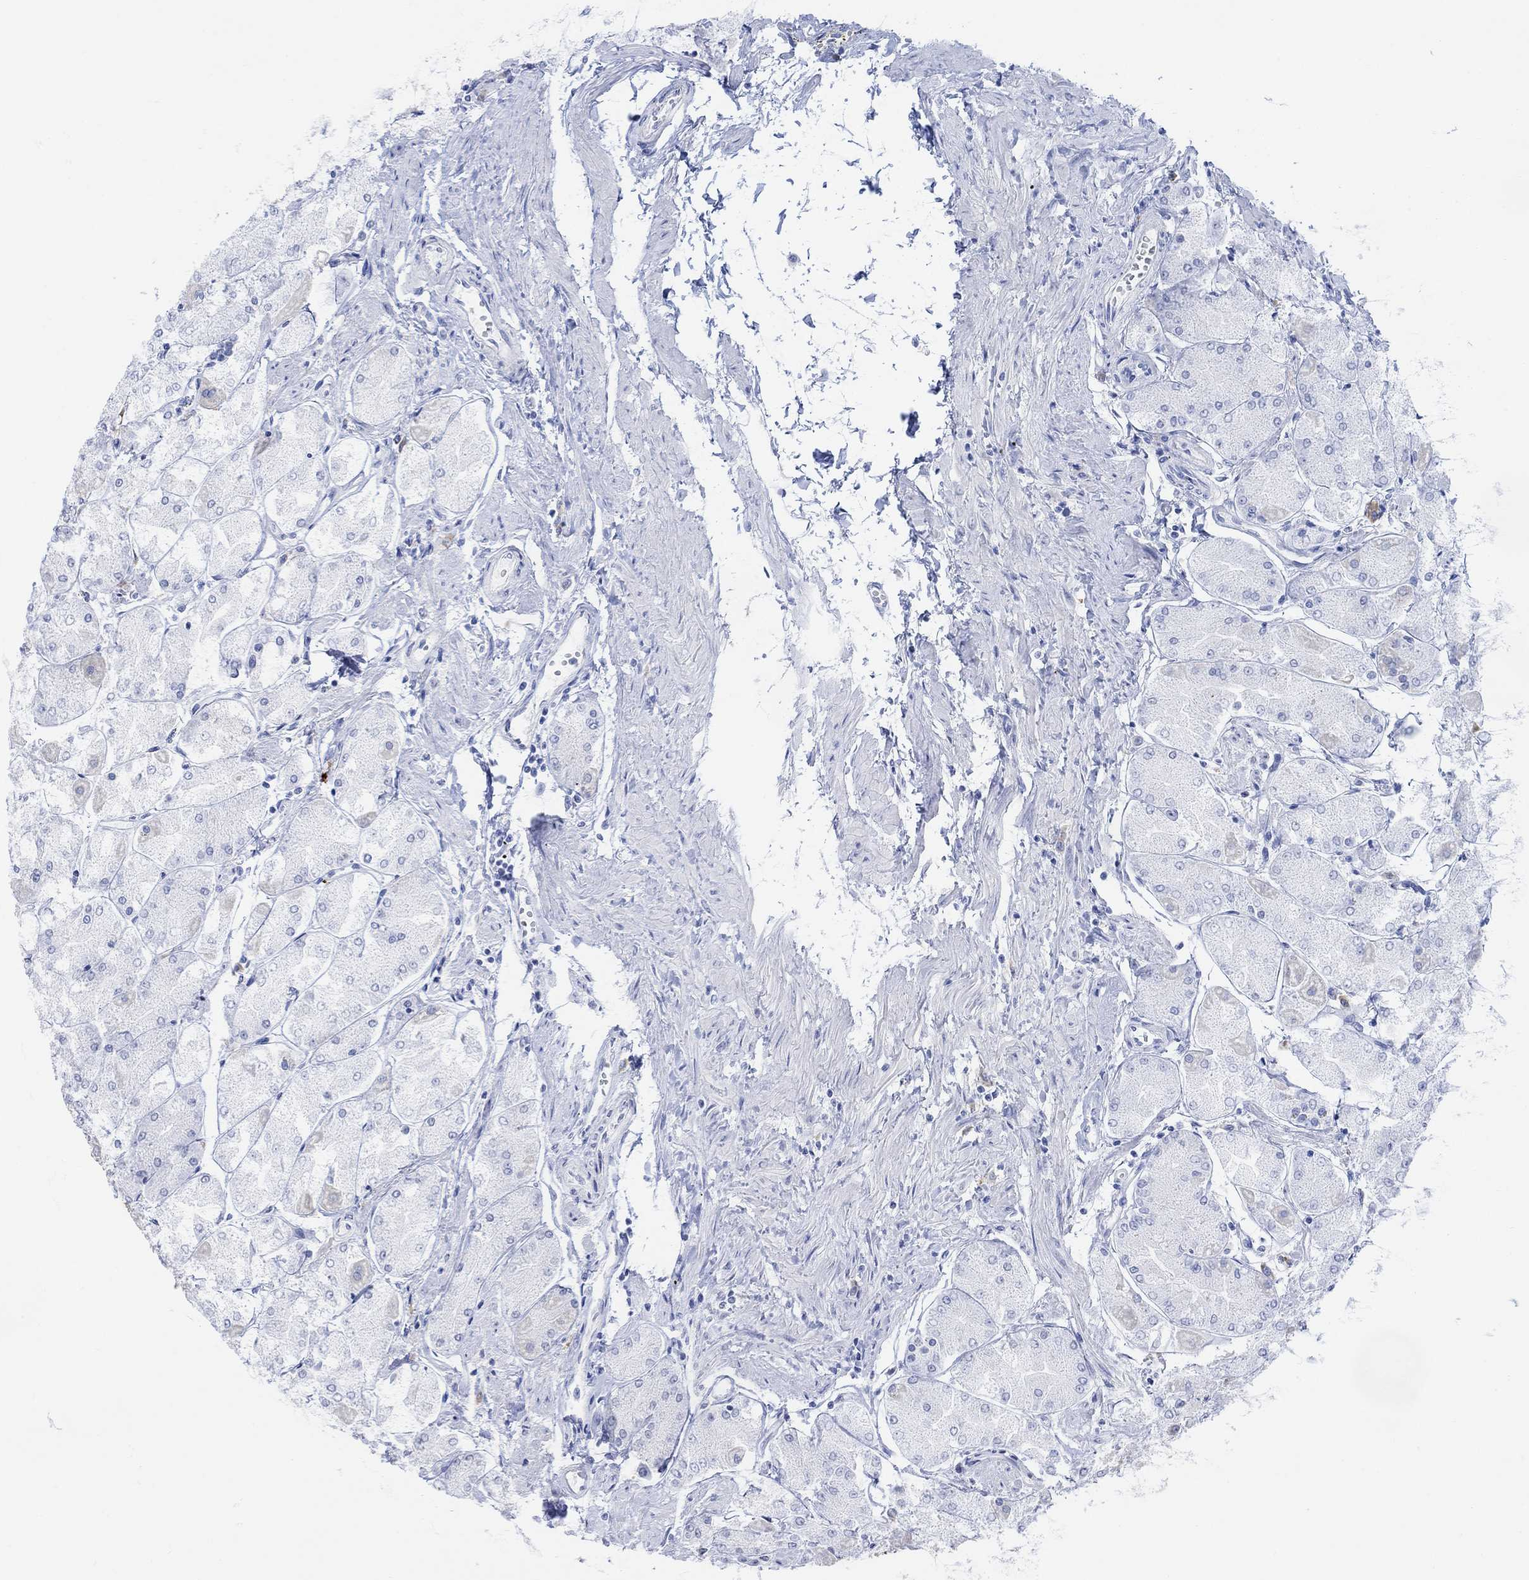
{"staining": {"intensity": "negative", "quantity": "none", "location": "none"}, "tissue": "stomach", "cell_type": "Glandular cells", "image_type": "normal", "snomed": [{"axis": "morphology", "description": "Normal tissue, NOS"}, {"axis": "topography", "description": "Stomach, upper"}], "caption": "IHC of normal human stomach reveals no positivity in glandular cells. (DAB (3,3'-diaminobenzidine) immunohistochemistry (IHC) with hematoxylin counter stain).", "gene": "GNG13", "patient": {"sex": "male", "age": 60}}